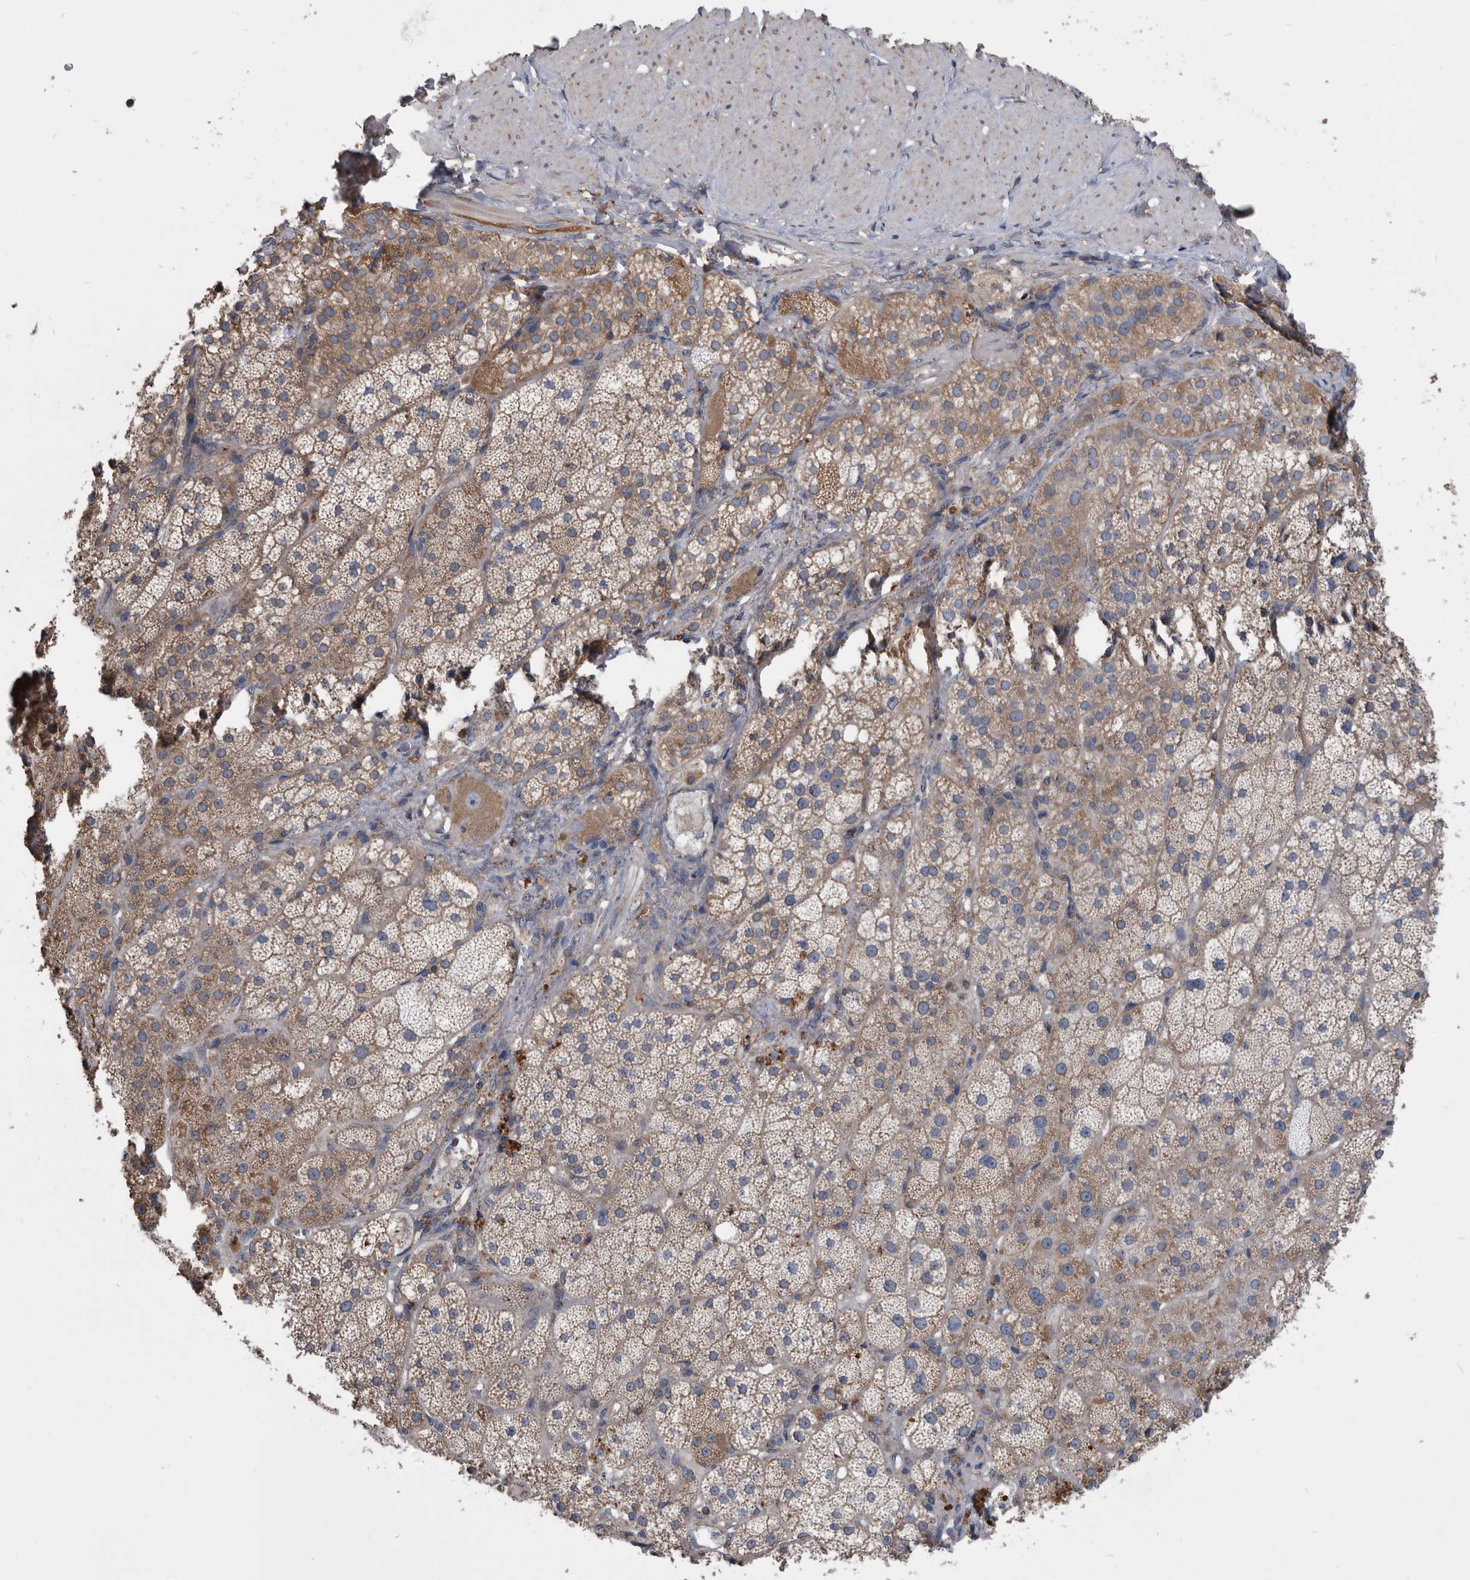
{"staining": {"intensity": "moderate", "quantity": ">75%", "location": "cytoplasmic/membranous"}, "tissue": "adrenal gland", "cell_type": "Glandular cells", "image_type": "normal", "snomed": [{"axis": "morphology", "description": "Normal tissue, NOS"}, {"axis": "topography", "description": "Adrenal gland"}], "caption": "Immunohistochemistry (IHC) histopathology image of benign adrenal gland: adrenal gland stained using immunohistochemistry (IHC) displays medium levels of moderate protein expression localized specifically in the cytoplasmic/membranous of glandular cells, appearing as a cytoplasmic/membranous brown color.", "gene": "NRBP1", "patient": {"sex": "male", "age": 57}}